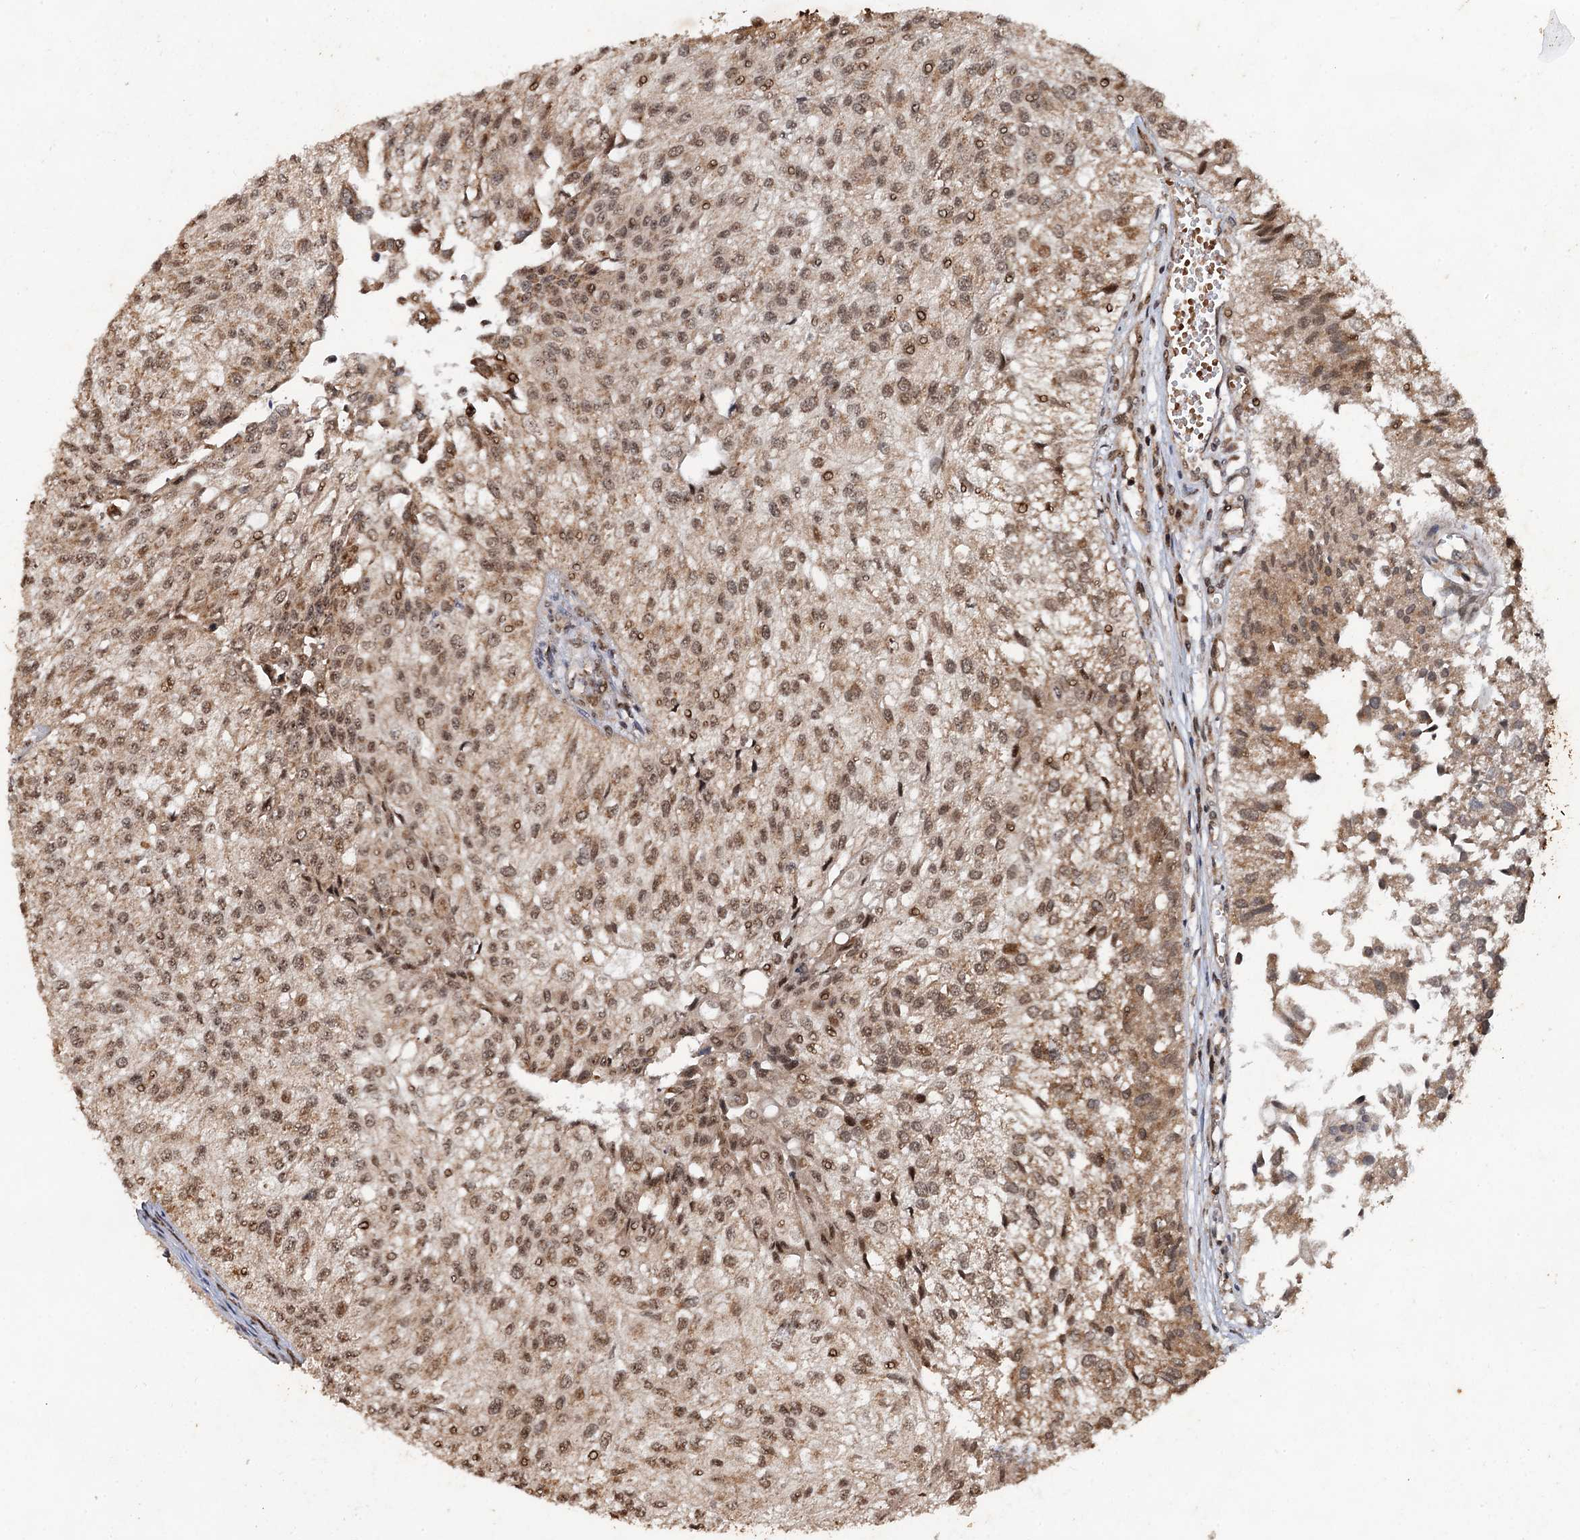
{"staining": {"intensity": "moderate", "quantity": ">75%", "location": "nuclear"}, "tissue": "urothelial cancer", "cell_type": "Tumor cells", "image_type": "cancer", "snomed": [{"axis": "morphology", "description": "Urothelial carcinoma, Low grade"}, {"axis": "topography", "description": "Urinary bladder"}], "caption": "This image demonstrates urothelial carcinoma (low-grade) stained with IHC to label a protein in brown. The nuclear of tumor cells show moderate positivity for the protein. Nuclei are counter-stained blue.", "gene": "REP15", "patient": {"sex": "female", "age": 89}}